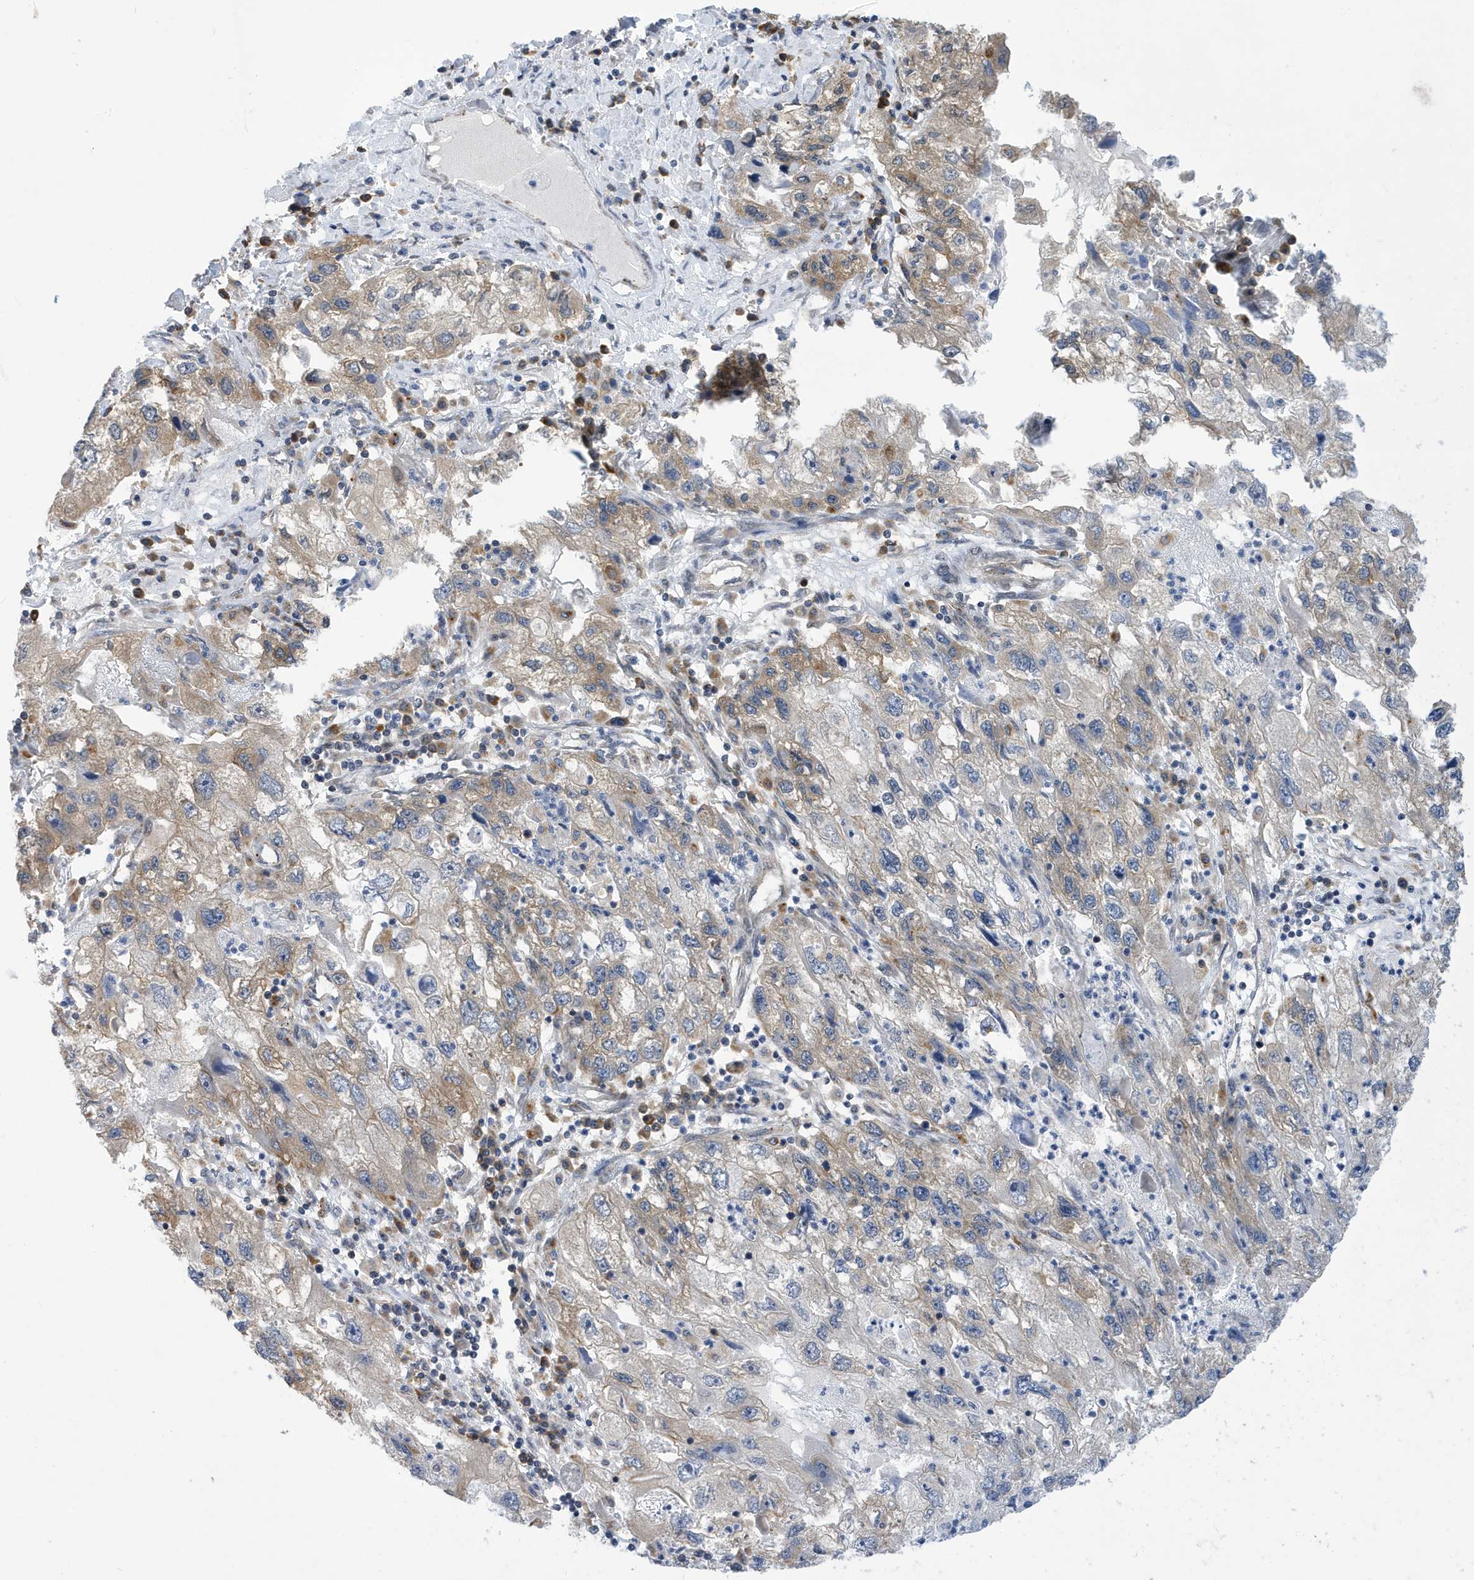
{"staining": {"intensity": "weak", "quantity": "<25%", "location": "cytoplasmic/membranous"}, "tissue": "endometrial cancer", "cell_type": "Tumor cells", "image_type": "cancer", "snomed": [{"axis": "morphology", "description": "Adenocarcinoma, NOS"}, {"axis": "topography", "description": "Endometrium"}], "caption": "Tumor cells show no significant protein expression in adenocarcinoma (endometrial).", "gene": "ZNF507", "patient": {"sex": "female", "age": 49}}